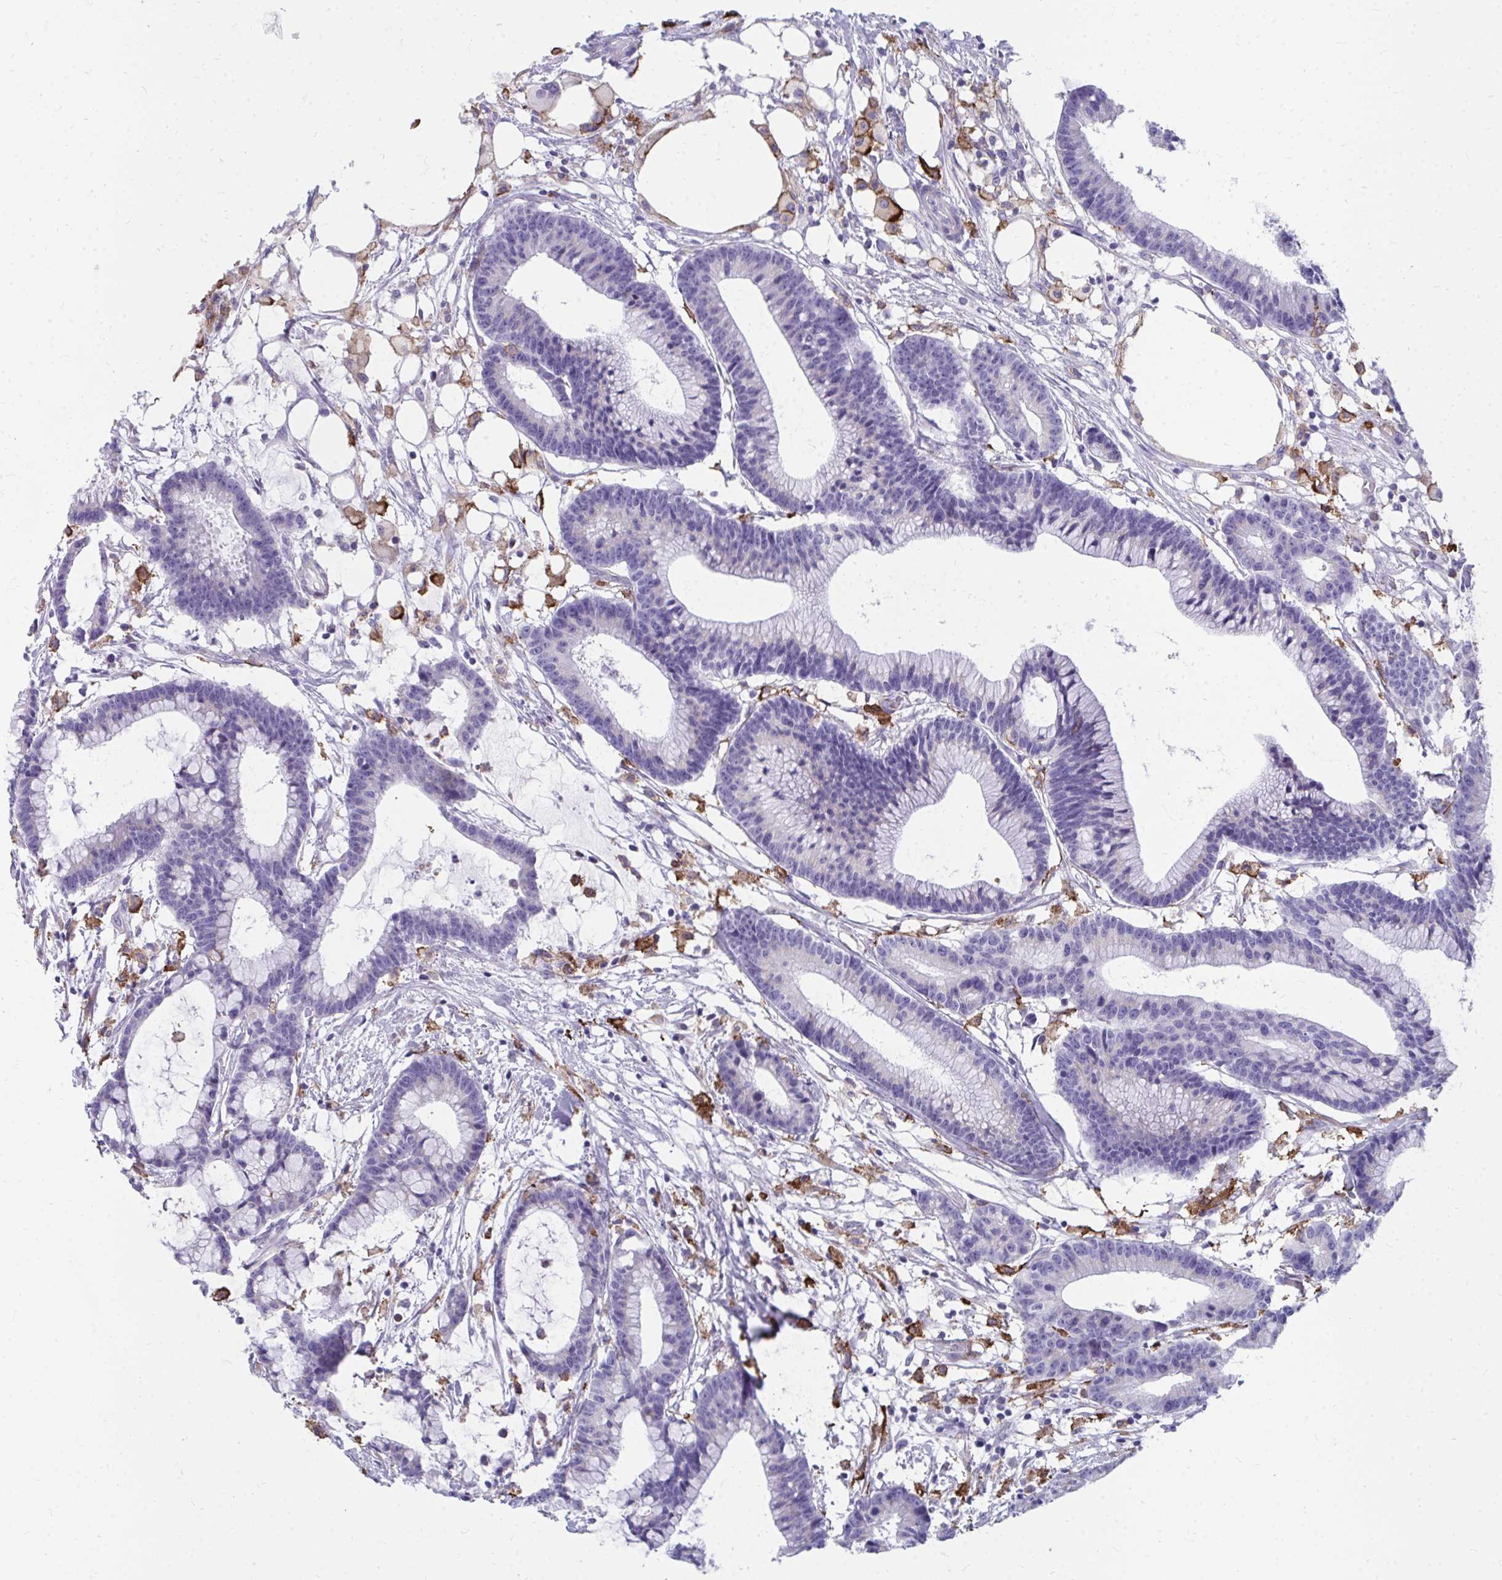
{"staining": {"intensity": "negative", "quantity": "none", "location": "none"}, "tissue": "colorectal cancer", "cell_type": "Tumor cells", "image_type": "cancer", "snomed": [{"axis": "morphology", "description": "Adenocarcinoma, NOS"}, {"axis": "topography", "description": "Colon"}], "caption": "Immunohistochemistry of adenocarcinoma (colorectal) displays no expression in tumor cells.", "gene": "CD163", "patient": {"sex": "female", "age": 78}}